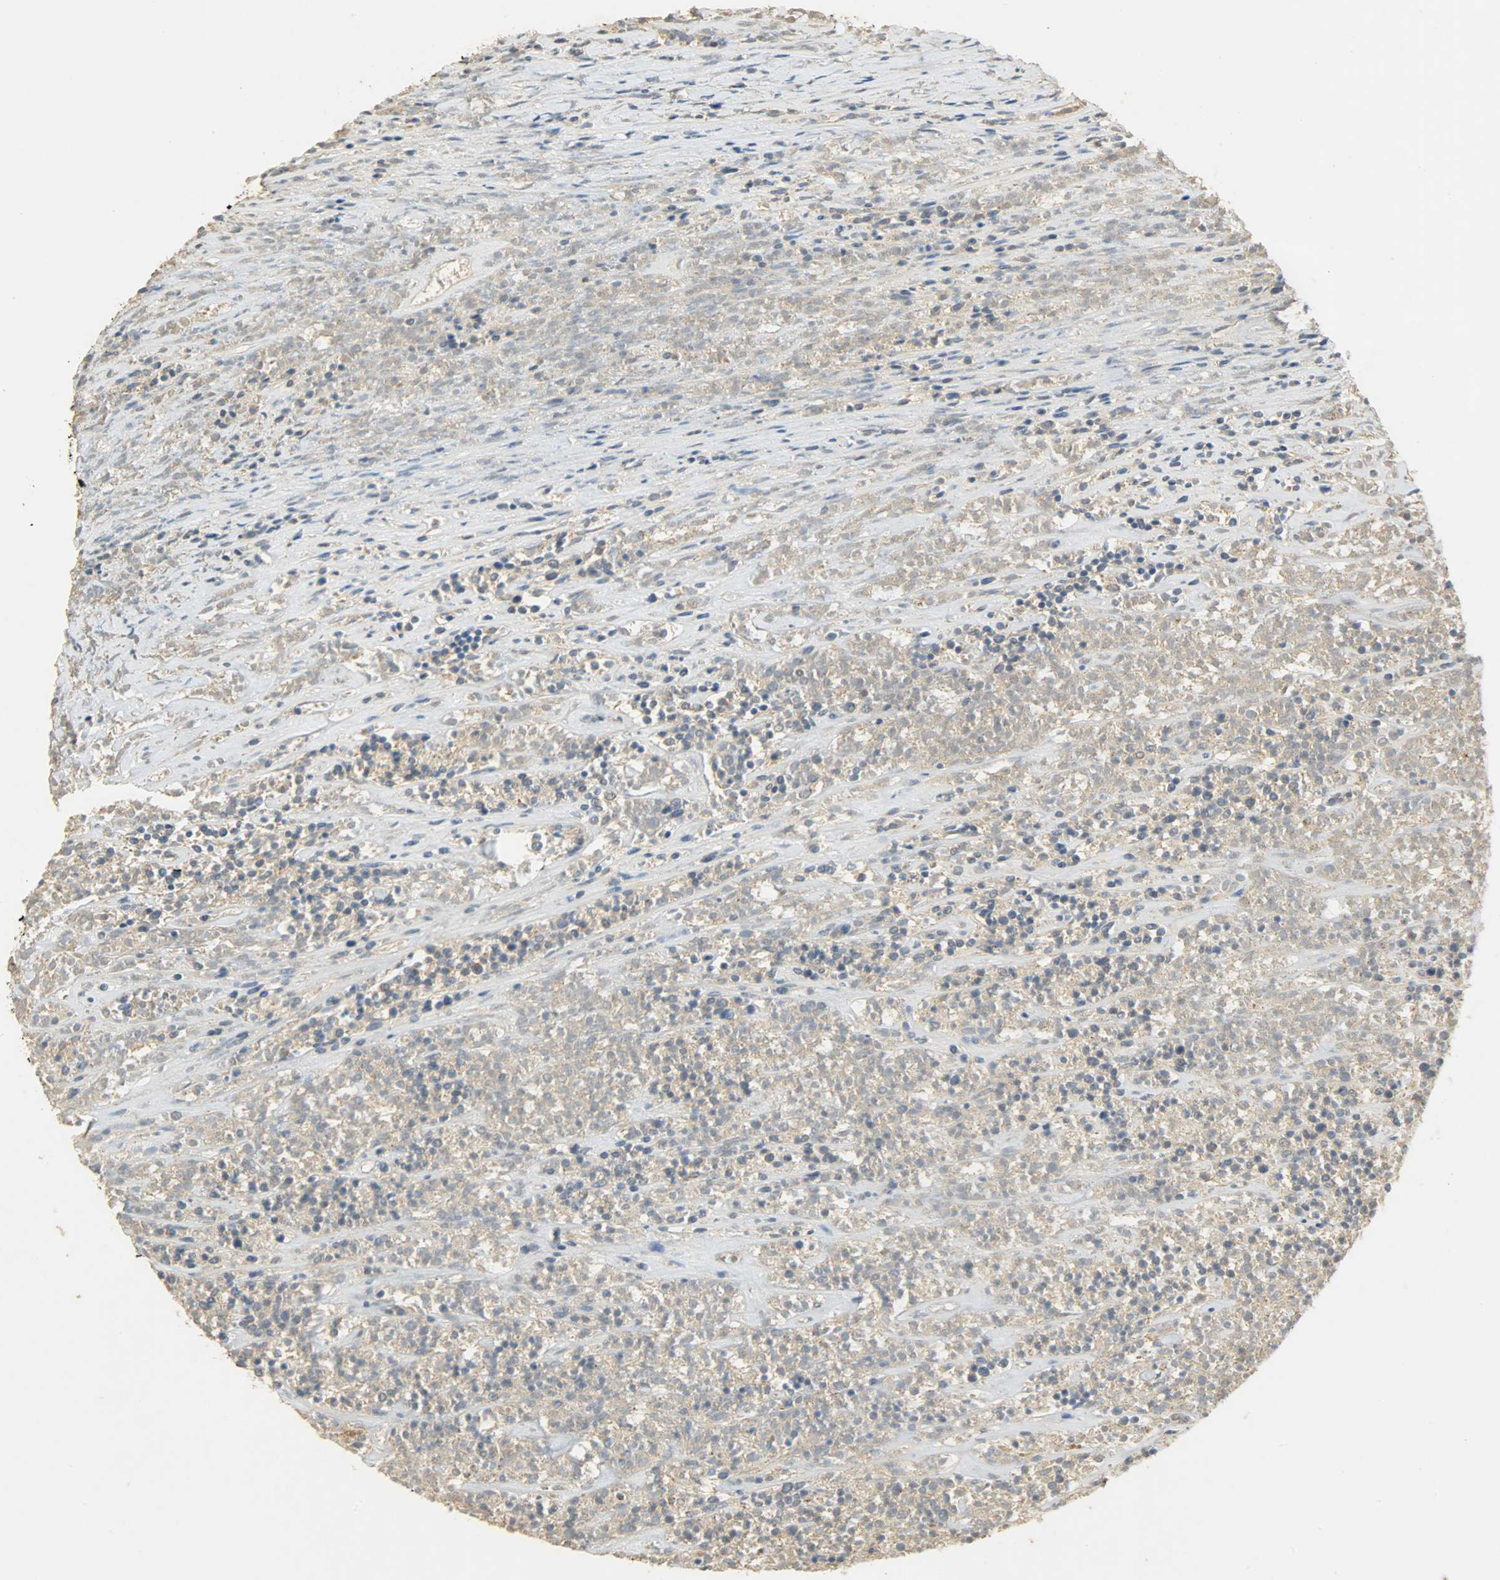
{"staining": {"intensity": "weak", "quantity": ">75%", "location": "cytoplasmic/membranous"}, "tissue": "lymphoma", "cell_type": "Tumor cells", "image_type": "cancer", "snomed": [{"axis": "morphology", "description": "Malignant lymphoma, non-Hodgkin's type, High grade"}, {"axis": "topography", "description": "Lymph node"}], "caption": "Protein analysis of malignant lymphoma, non-Hodgkin's type (high-grade) tissue exhibits weak cytoplasmic/membranous staining in approximately >75% of tumor cells. Immunohistochemistry stains the protein in brown and the nuclei are stained blue.", "gene": "HDHD5", "patient": {"sex": "female", "age": 73}}